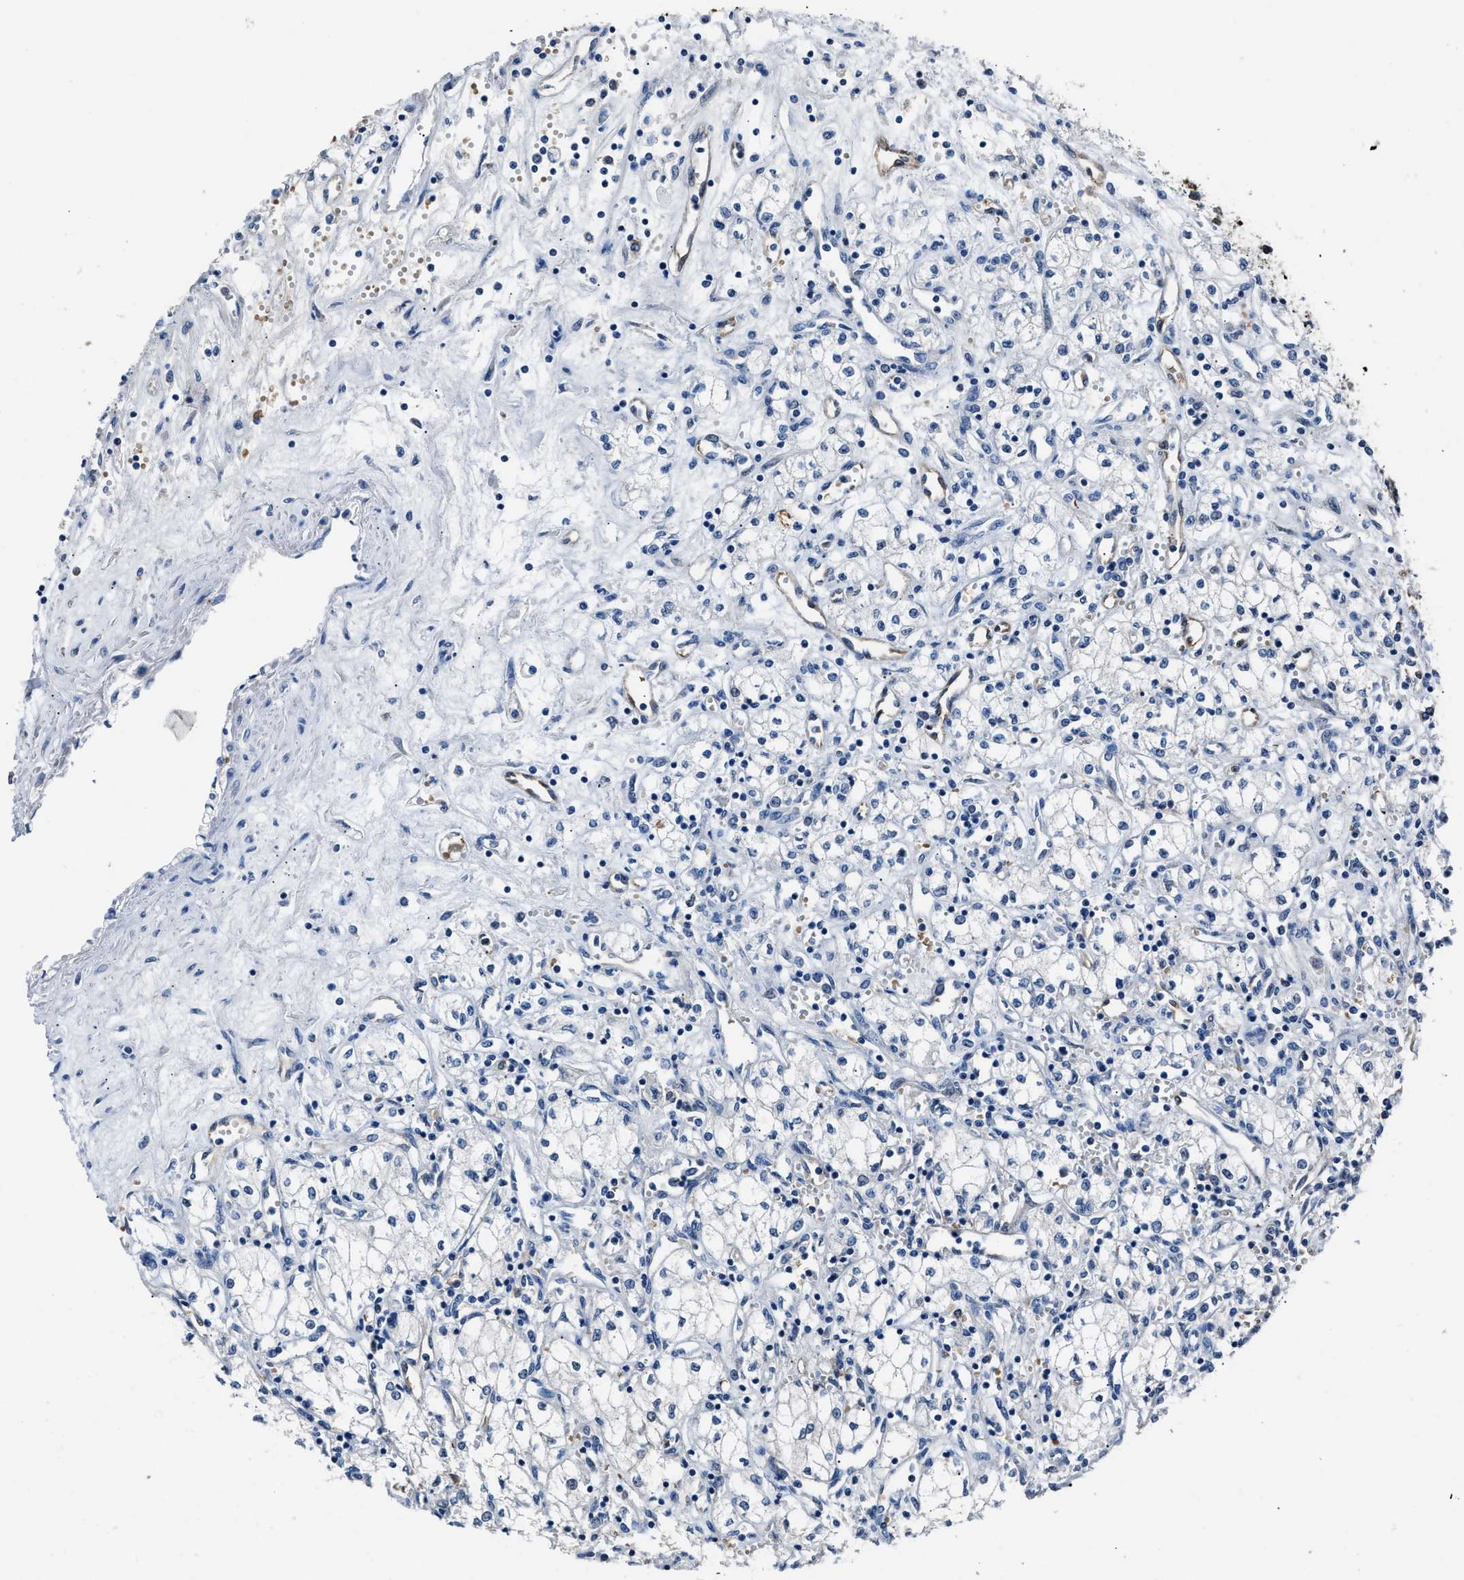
{"staining": {"intensity": "negative", "quantity": "none", "location": "none"}, "tissue": "renal cancer", "cell_type": "Tumor cells", "image_type": "cancer", "snomed": [{"axis": "morphology", "description": "Adenocarcinoma, NOS"}, {"axis": "topography", "description": "Kidney"}], "caption": "Immunohistochemistry histopathology image of neoplastic tissue: human renal adenocarcinoma stained with DAB displays no significant protein expression in tumor cells.", "gene": "PPA1", "patient": {"sex": "male", "age": 59}}